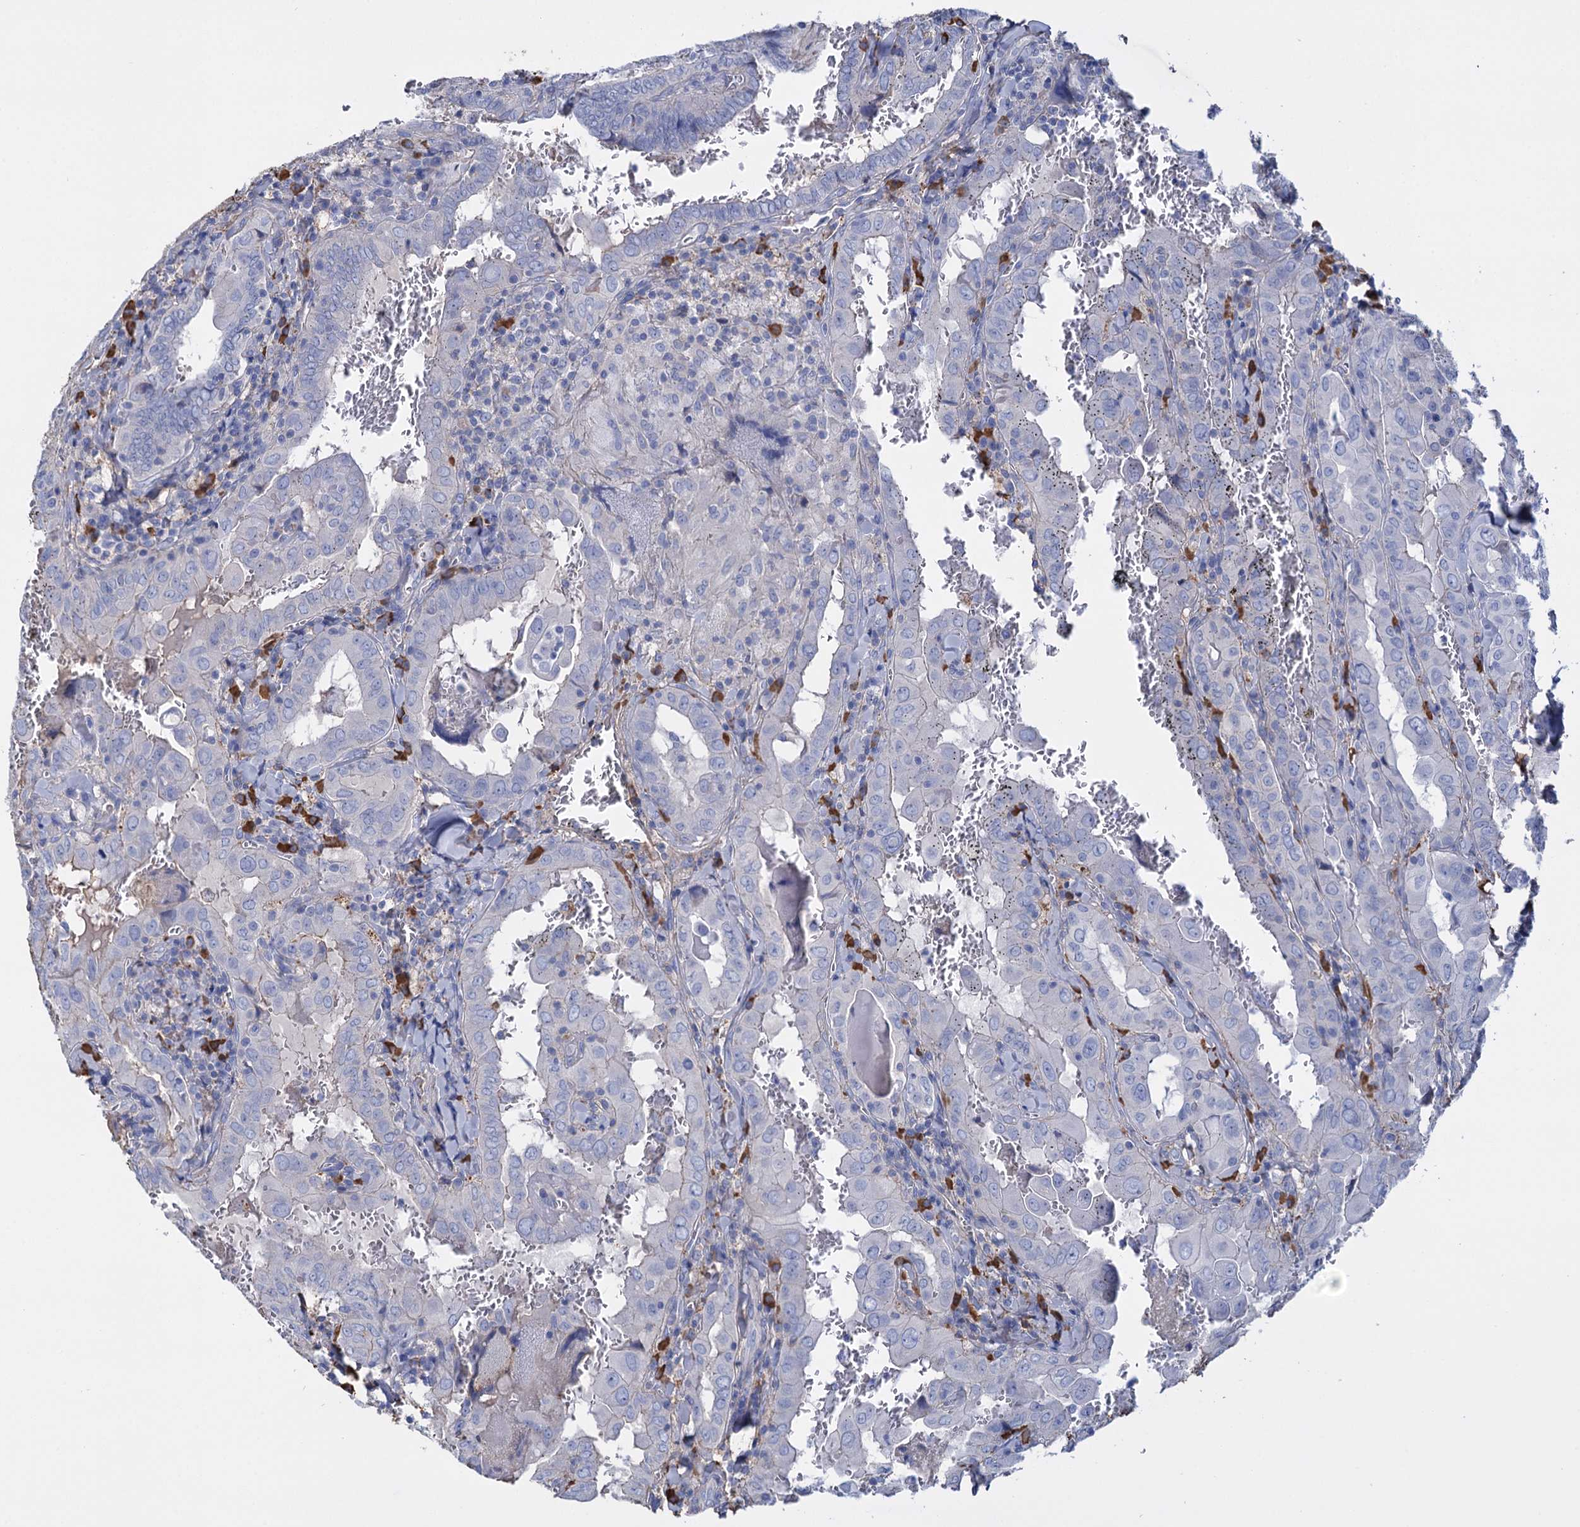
{"staining": {"intensity": "negative", "quantity": "none", "location": "none"}, "tissue": "thyroid cancer", "cell_type": "Tumor cells", "image_type": "cancer", "snomed": [{"axis": "morphology", "description": "Papillary adenocarcinoma, NOS"}, {"axis": "topography", "description": "Thyroid gland"}], "caption": "Tumor cells are negative for protein expression in human papillary adenocarcinoma (thyroid).", "gene": "FBXW12", "patient": {"sex": "female", "age": 72}}